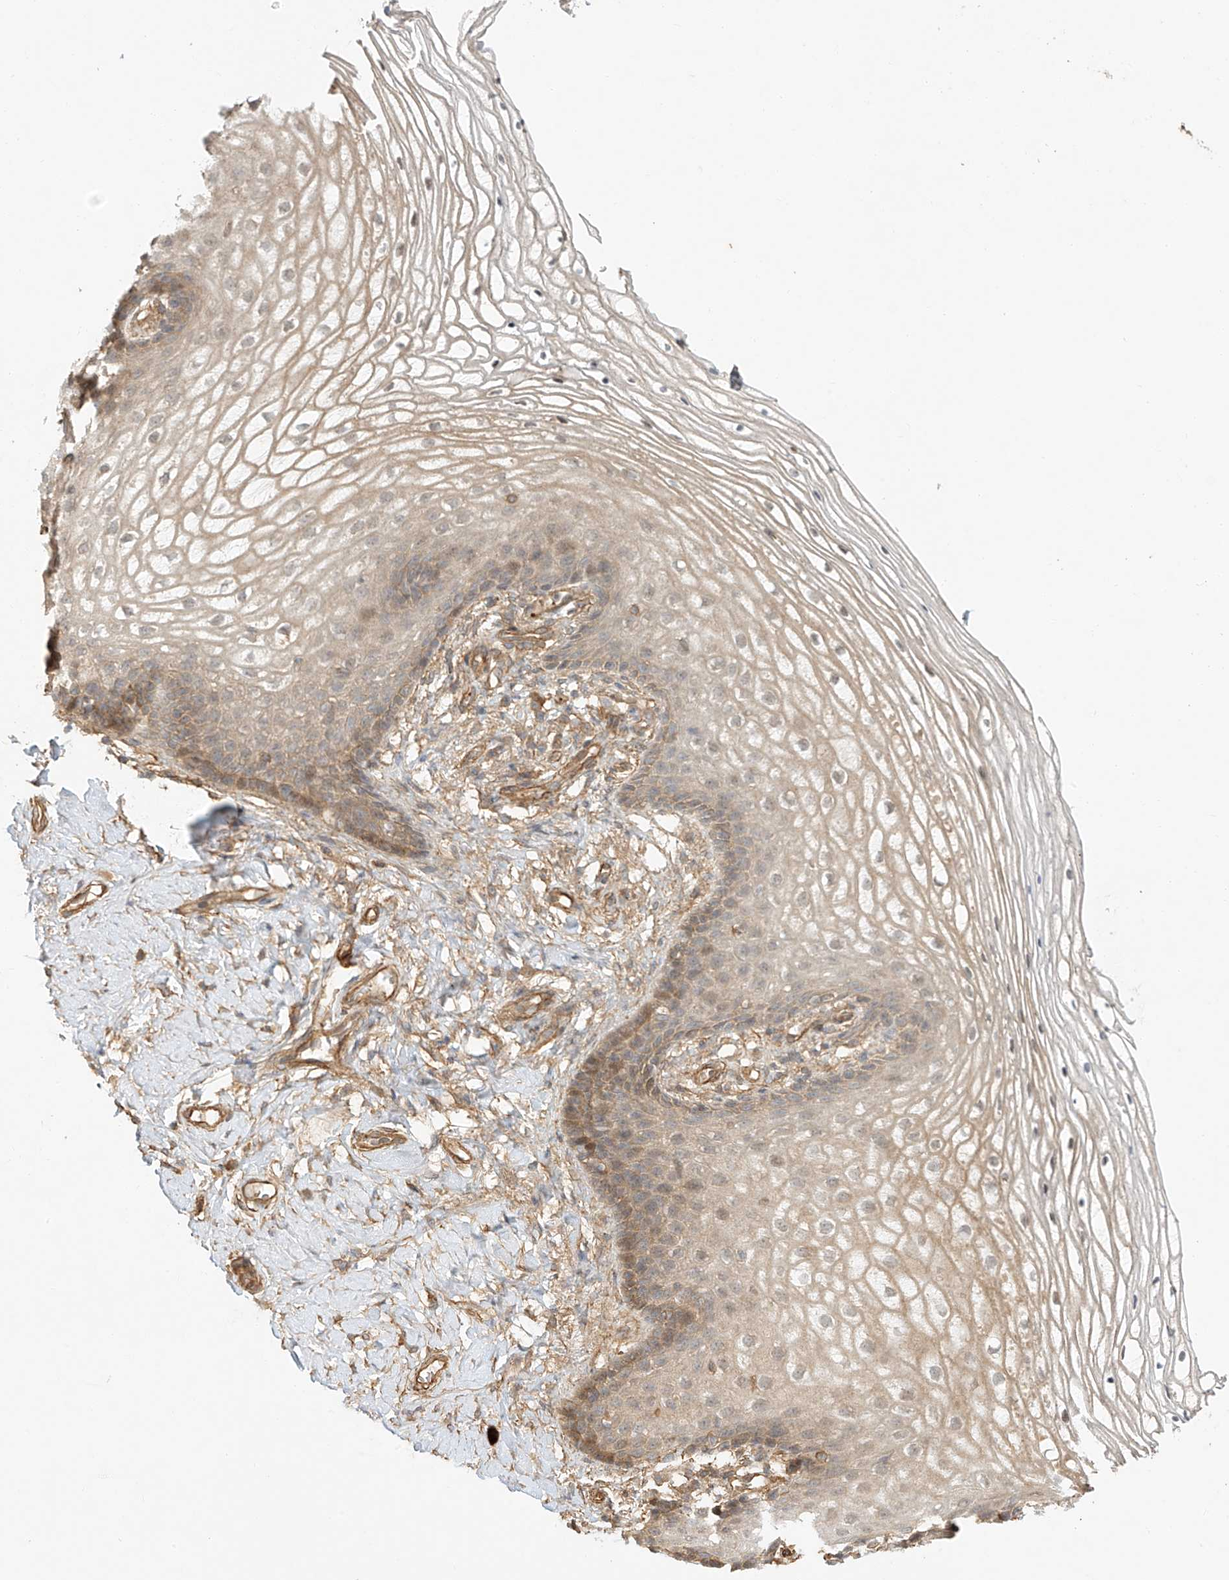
{"staining": {"intensity": "weak", "quantity": ">75%", "location": "cytoplasmic/membranous"}, "tissue": "vagina", "cell_type": "Squamous epithelial cells", "image_type": "normal", "snomed": [{"axis": "morphology", "description": "Normal tissue, NOS"}, {"axis": "topography", "description": "Vagina"}], "caption": "Protein staining of benign vagina displays weak cytoplasmic/membranous expression in about >75% of squamous epithelial cells.", "gene": "CSMD3", "patient": {"sex": "female", "age": 60}}